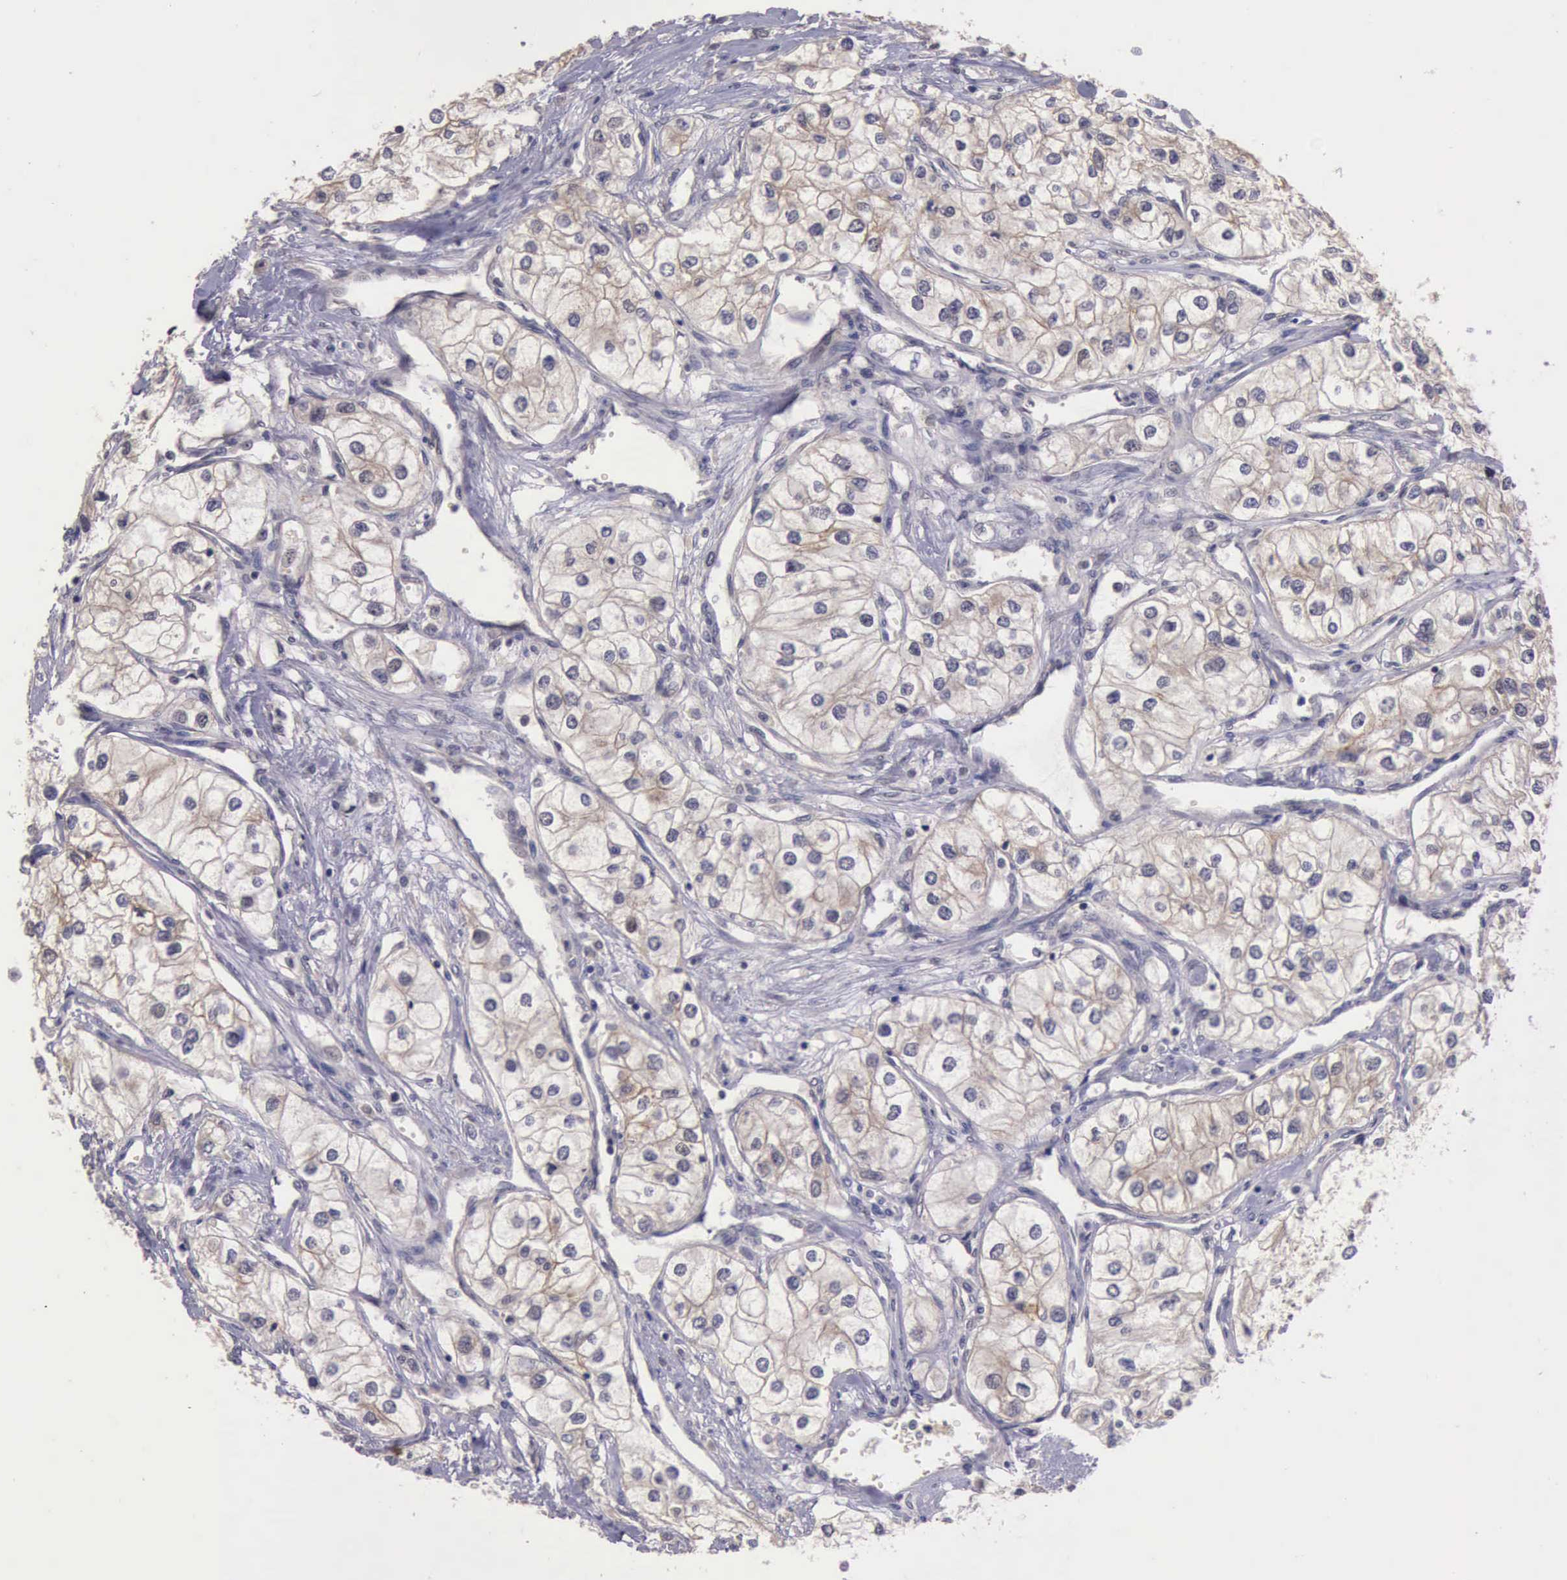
{"staining": {"intensity": "negative", "quantity": "none", "location": "none"}, "tissue": "renal cancer", "cell_type": "Tumor cells", "image_type": "cancer", "snomed": [{"axis": "morphology", "description": "Adenocarcinoma, NOS"}, {"axis": "topography", "description": "Kidney"}], "caption": "Renal cancer (adenocarcinoma) was stained to show a protein in brown. There is no significant expression in tumor cells.", "gene": "RAB39B", "patient": {"sex": "male", "age": 57}}